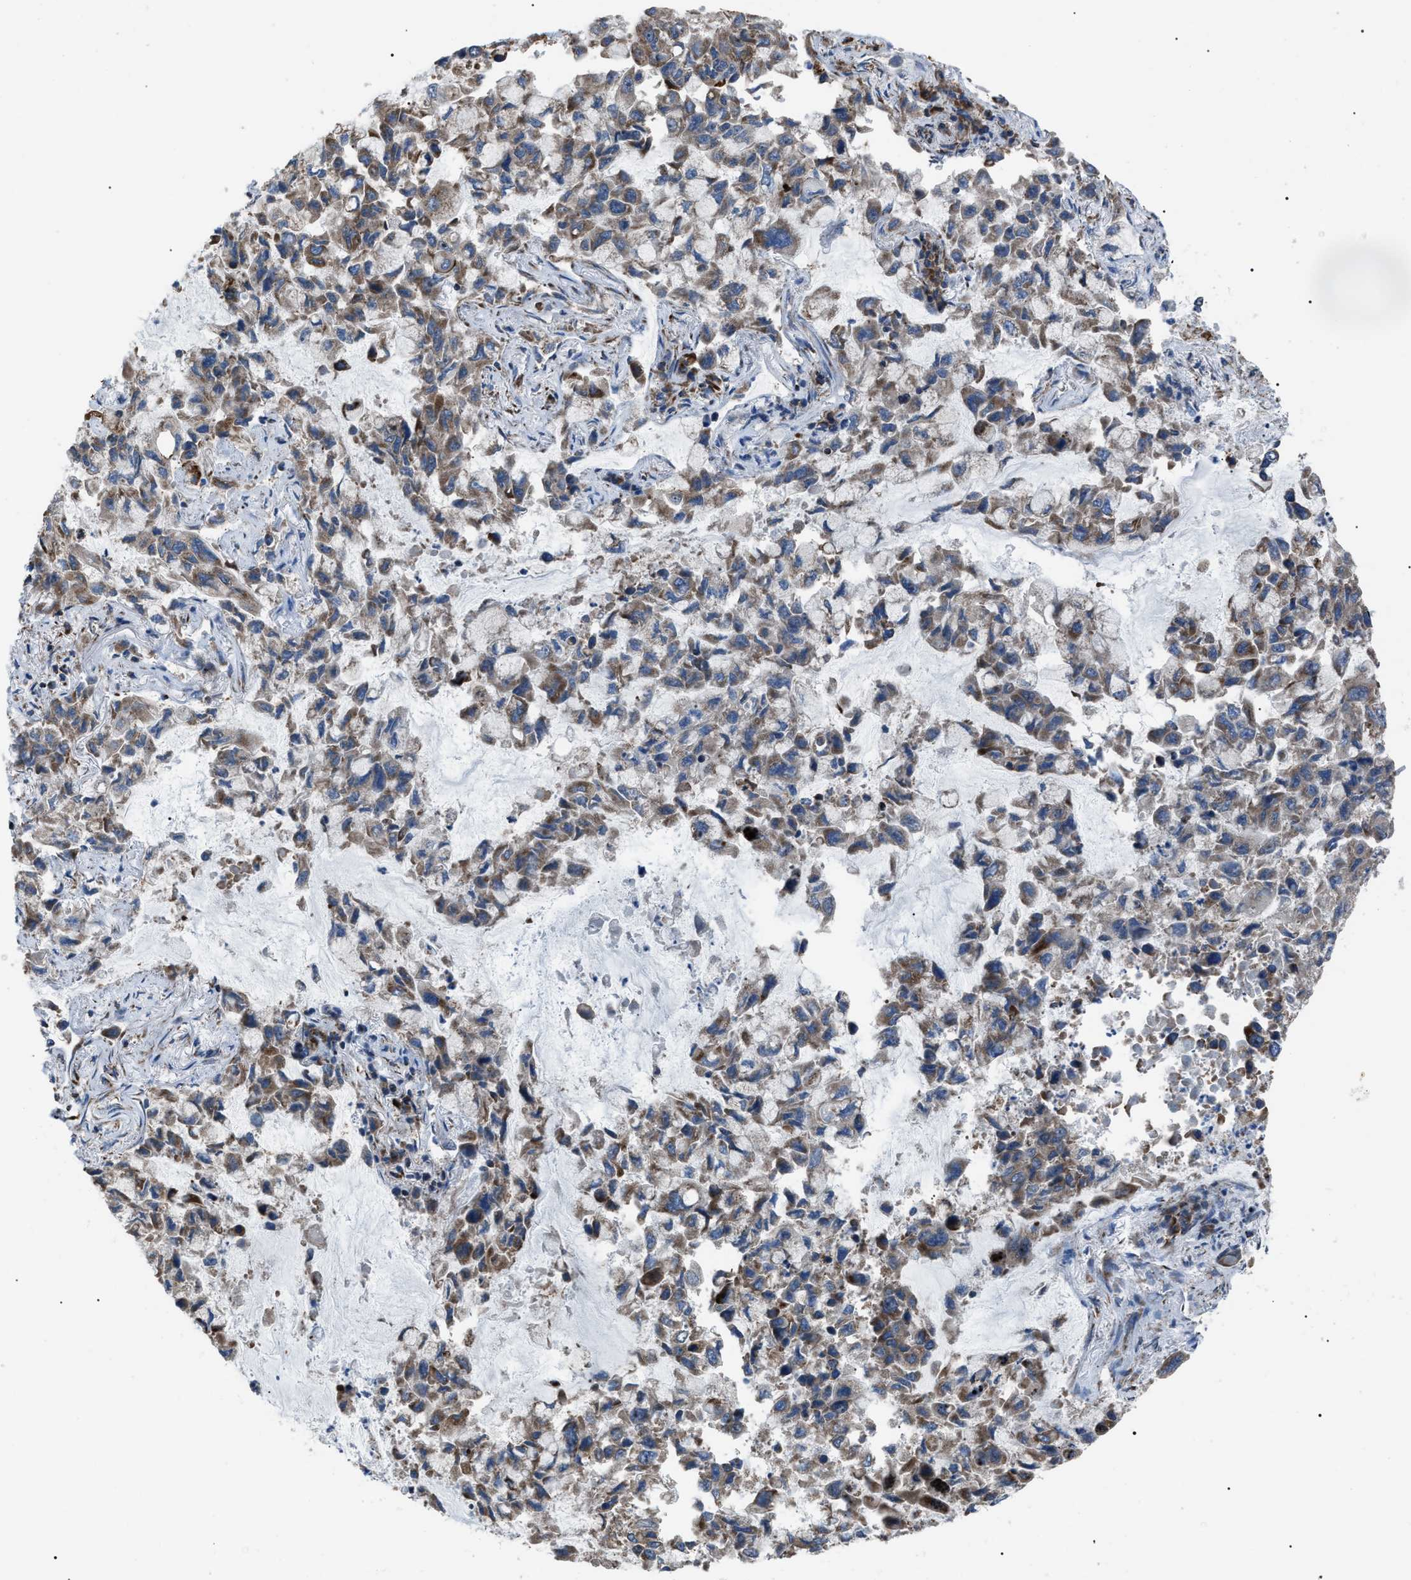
{"staining": {"intensity": "moderate", "quantity": ">75%", "location": "cytoplasmic/membranous"}, "tissue": "lung cancer", "cell_type": "Tumor cells", "image_type": "cancer", "snomed": [{"axis": "morphology", "description": "Adenocarcinoma, NOS"}, {"axis": "topography", "description": "Lung"}], "caption": "This image exhibits lung cancer stained with immunohistochemistry (IHC) to label a protein in brown. The cytoplasmic/membranous of tumor cells show moderate positivity for the protein. Nuclei are counter-stained blue.", "gene": "AGO2", "patient": {"sex": "male", "age": 64}}